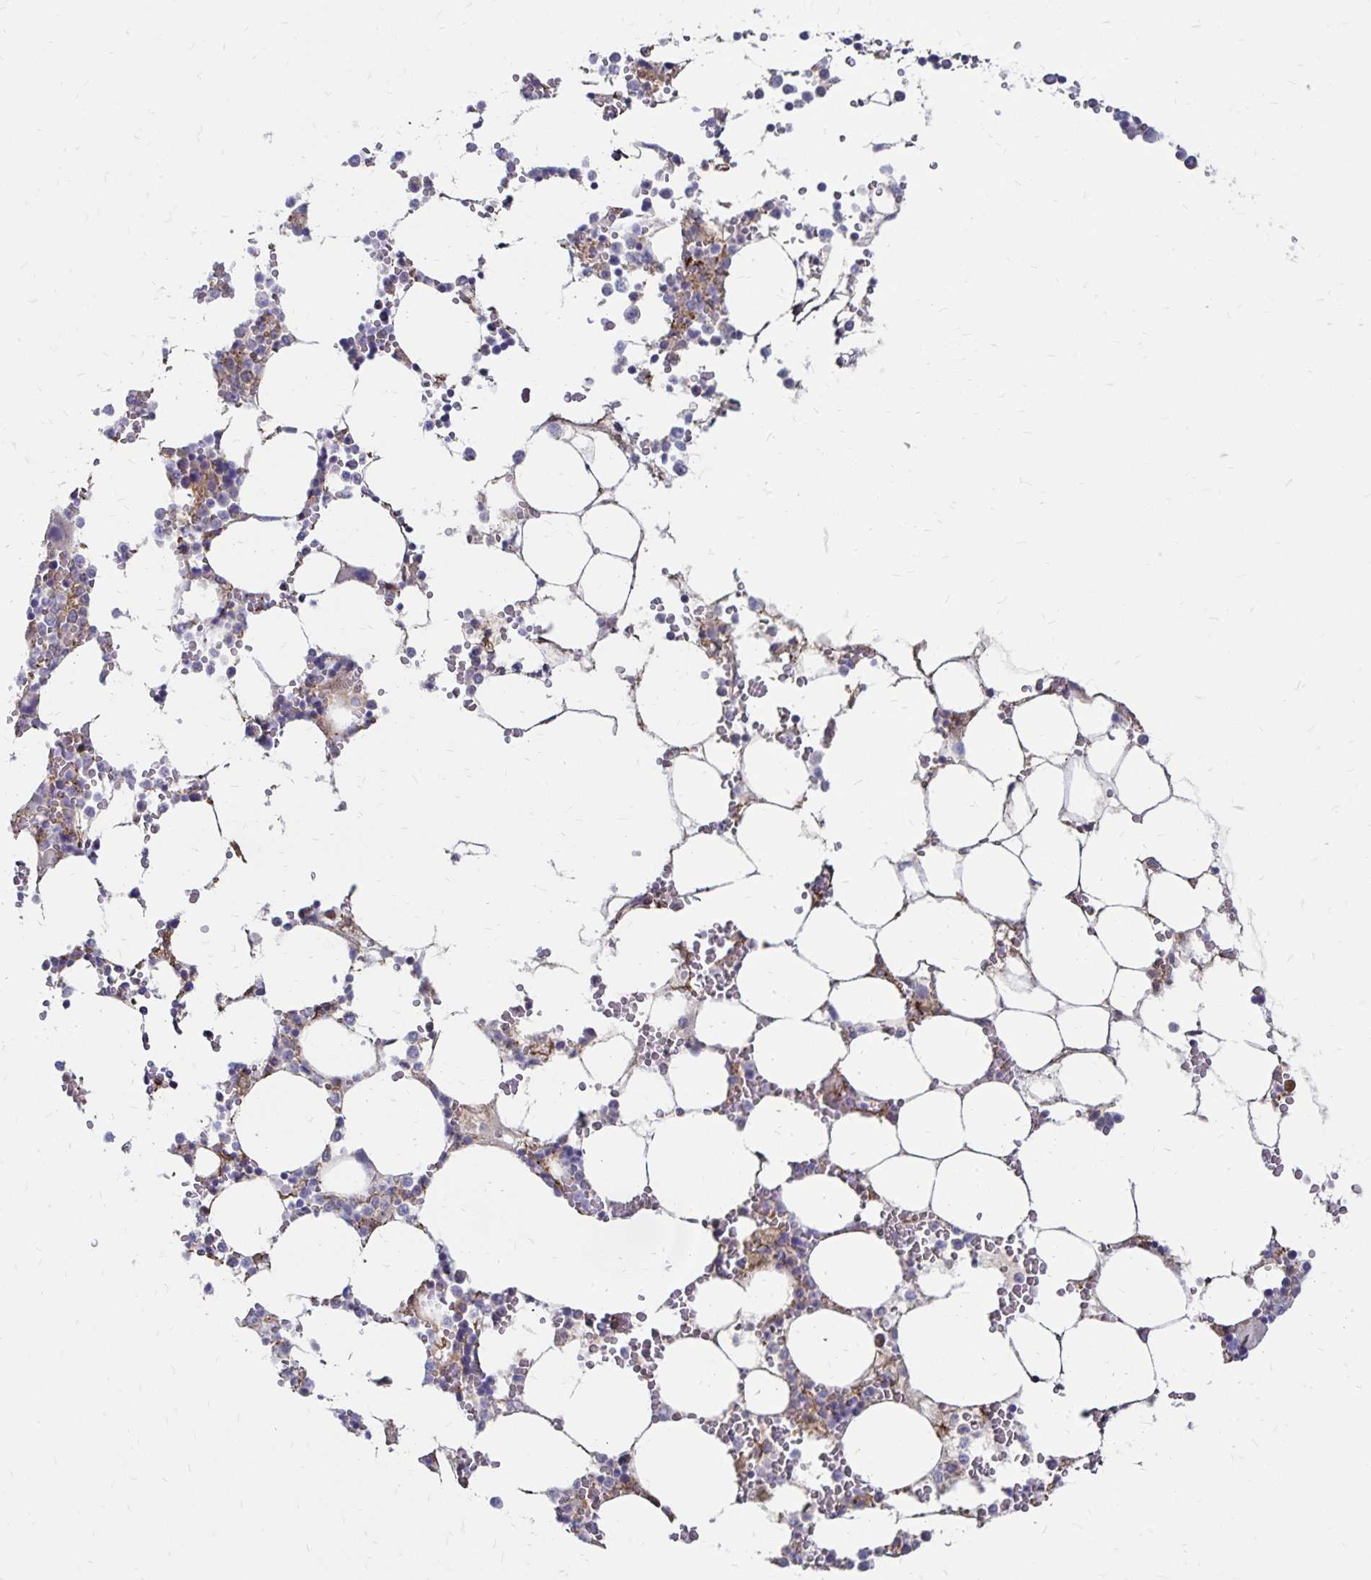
{"staining": {"intensity": "moderate", "quantity": "25%-75%", "location": "cytoplasmic/membranous"}, "tissue": "bone marrow", "cell_type": "Hematopoietic cells", "image_type": "normal", "snomed": [{"axis": "morphology", "description": "Normal tissue, NOS"}, {"axis": "topography", "description": "Bone marrow"}], "caption": "Immunohistochemistry (IHC) staining of unremarkable bone marrow, which reveals medium levels of moderate cytoplasmic/membranous expression in about 25%-75% of hematopoietic cells indicating moderate cytoplasmic/membranous protein staining. The staining was performed using DAB (brown) for protein detection and nuclei were counterstained in hematoxylin (blue).", "gene": "TNS3", "patient": {"sex": "male", "age": 64}}